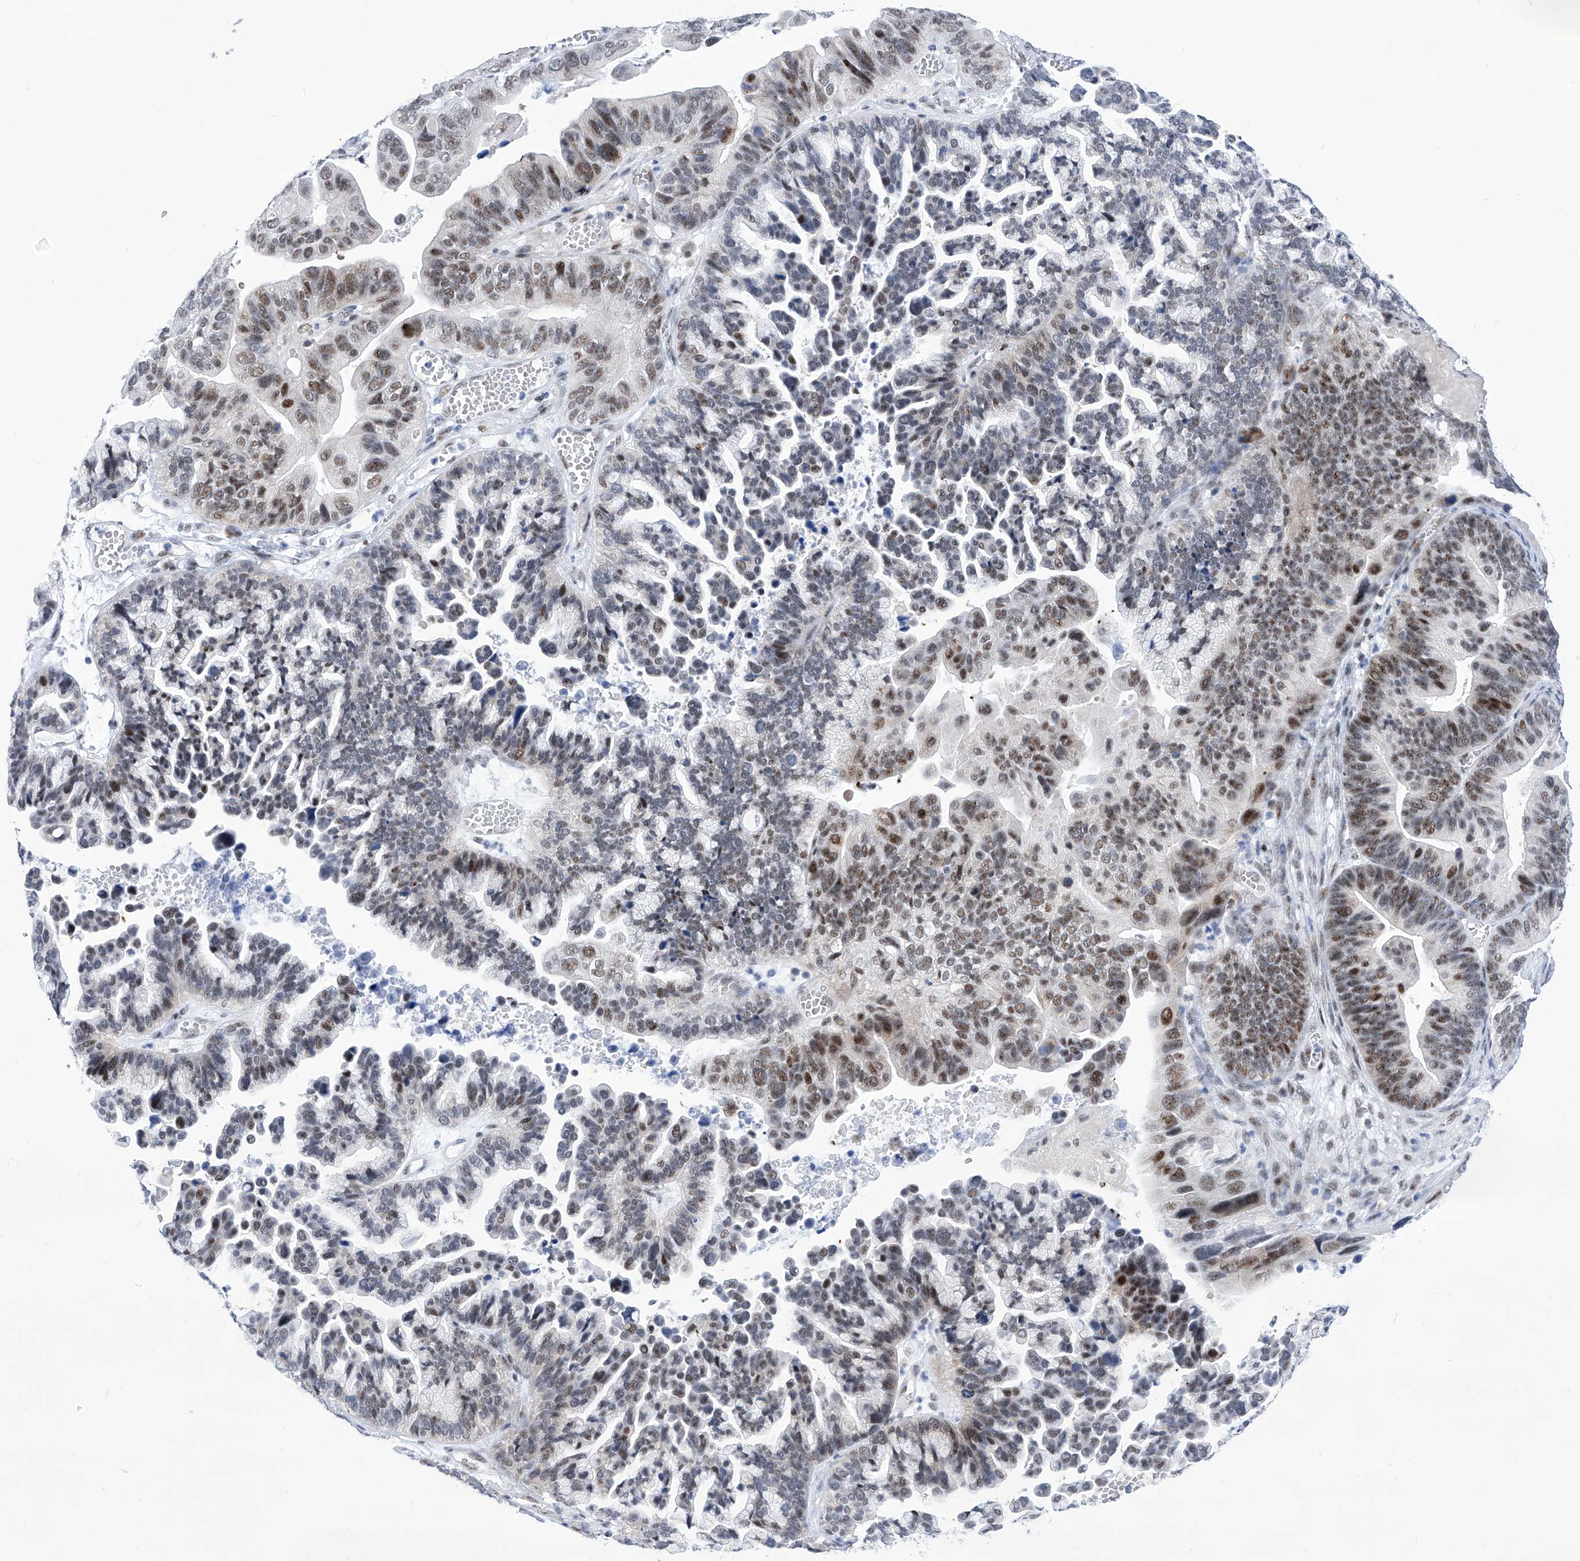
{"staining": {"intensity": "moderate", "quantity": "25%-75%", "location": "nuclear"}, "tissue": "ovarian cancer", "cell_type": "Tumor cells", "image_type": "cancer", "snomed": [{"axis": "morphology", "description": "Cystadenocarcinoma, serous, NOS"}, {"axis": "topography", "description": "Ovary"}], "caption": "Protein staining exhibits moderate nuclear expression in approximately 25%-75% of tumor cells in ovarian cancer.", "gene": "SART1", "patient": {"sex": "female", "age": 56}}